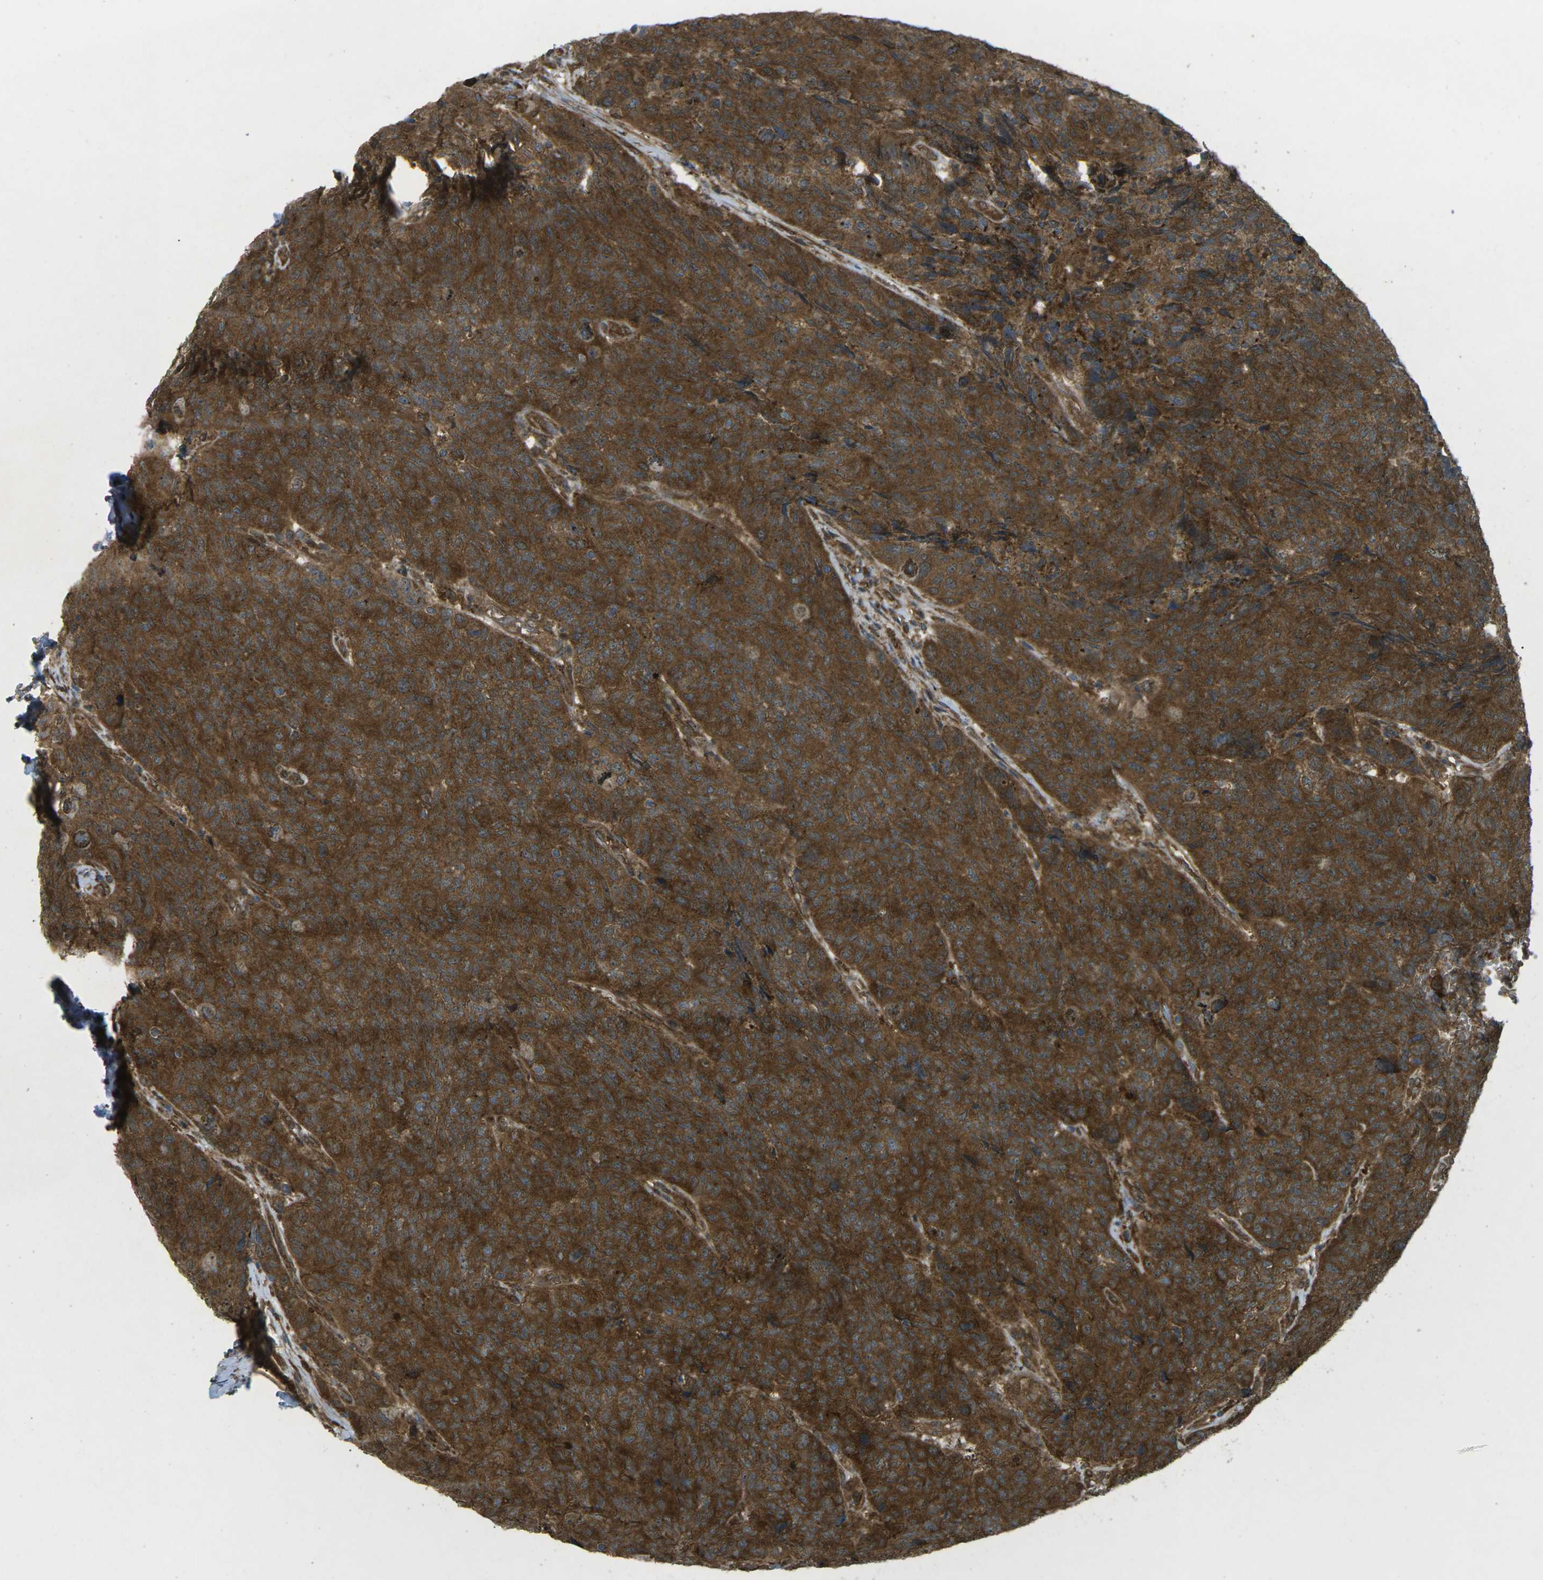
{"staining": {"intensity": "strong", "quantity": ">75%", "location": "cytoplasmic/membranous"}, "tissue": "head and neck cancer", "cell_type": "Tumor cells", "image_type": "cancer", "snomed": [{"axis": "morphology", "description": "Squamous cell carcinoma, NOS"}, {"axis": "topography", "description": "Head-Neck"}], "caption": "Head and neck squamous cell carcinoma stained with a protein marker demonstrates strong staining in tumor cells.", "gene": "CHMP3", "patient": {"sex": "male", "age": 66}}